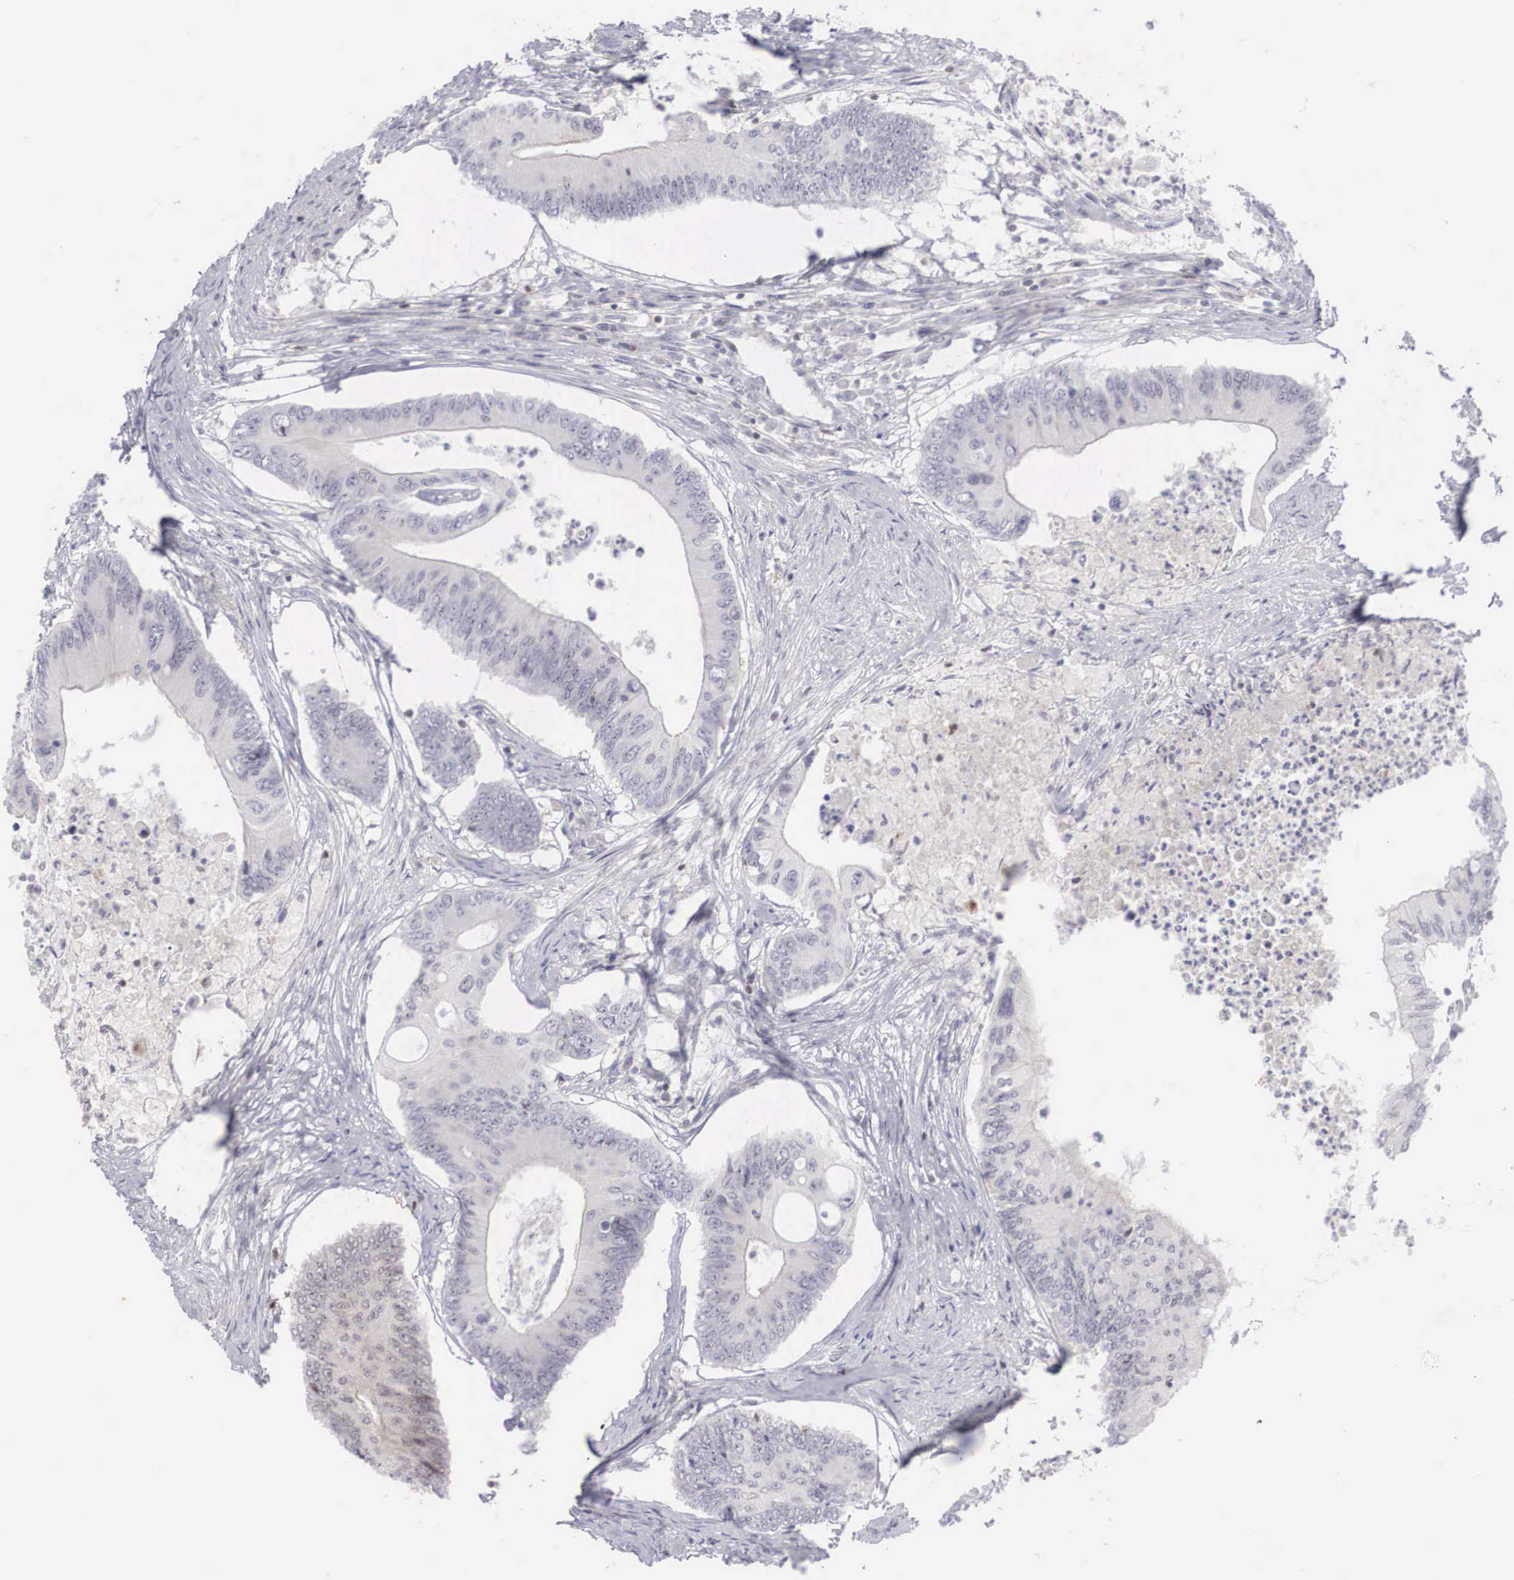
{"staining": {"intensity": "weak", "quantity": "<25%", "location": "cytoplasmic/membranous,nuclear"}, "tissue": "colorectal cancer", "cell_type": "Tumor cells", "image_type": "cancer", "snomed": [{"axis": "morphology", "description": "Adenocarcinoma, NOS"}, {"axis": "topography", "description": "Colon"}], "caption": "The IHC micrograph has no significant expression in tumor cells of colorectal adenocarcinoma tissue.", "gene": "RBPJ", "patient": {"sex": "male", "age": 65}}